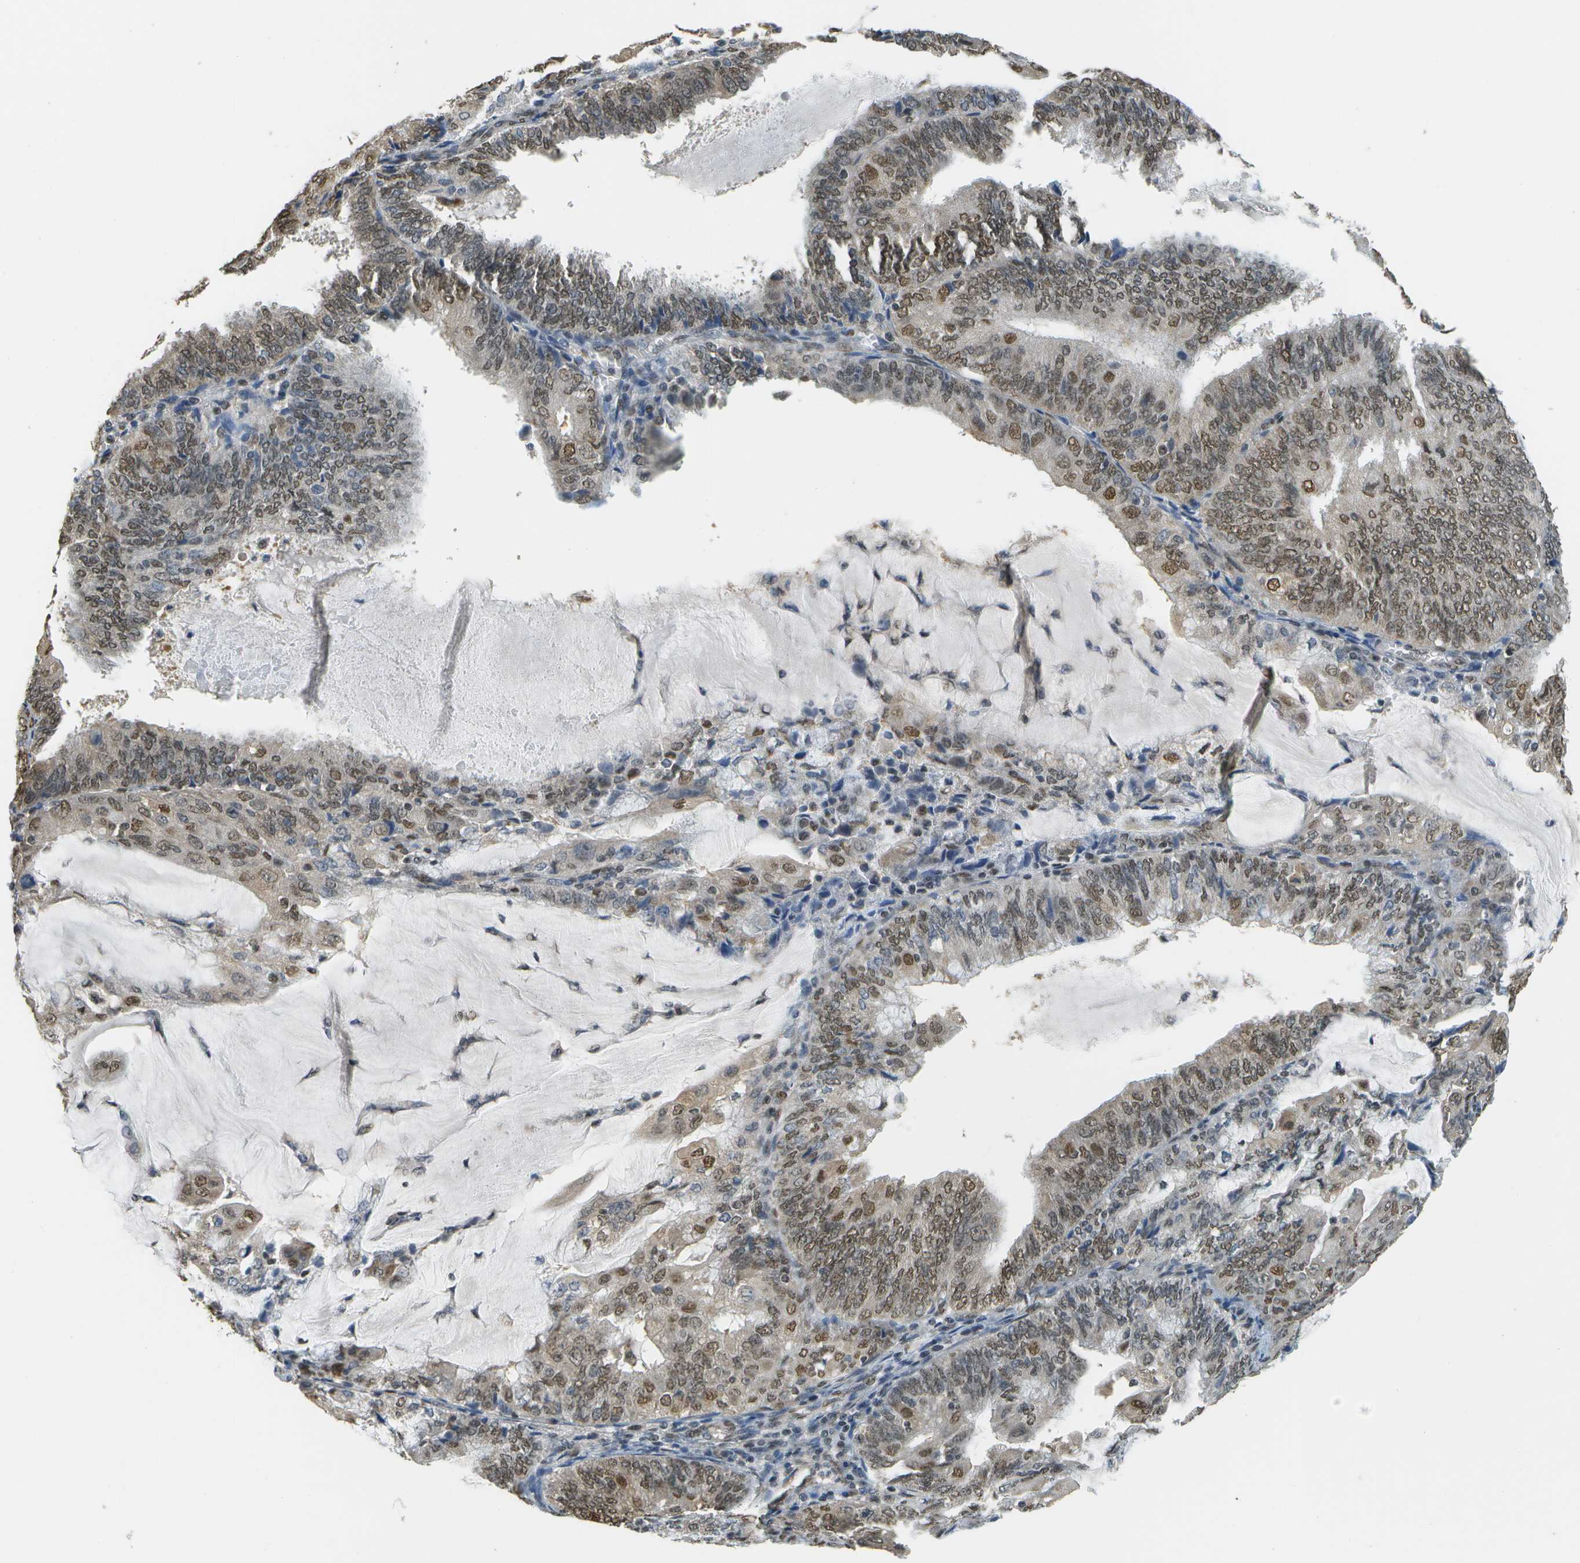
{"staining": {"intensity": "moderate", "quantity": ">75%", "location": "nuclear"}, "tissue": "endometrial cancer", "cell_type": "Tumor cells", "image_type": "cancer", "snomed": [{"axis": "morphology", "description": "Adenocarcinoma, NOS"}, {"axis": "topography", "description": "Endometrium"}], "caption": "Immunohistochemistry (DAB) staining of endometrial adenocarcinoma shows moderate nuclear protein staining in about >75% of tumor cells.", "gene": "ABL2", "patient": {"sex": "female", "age": 81}}